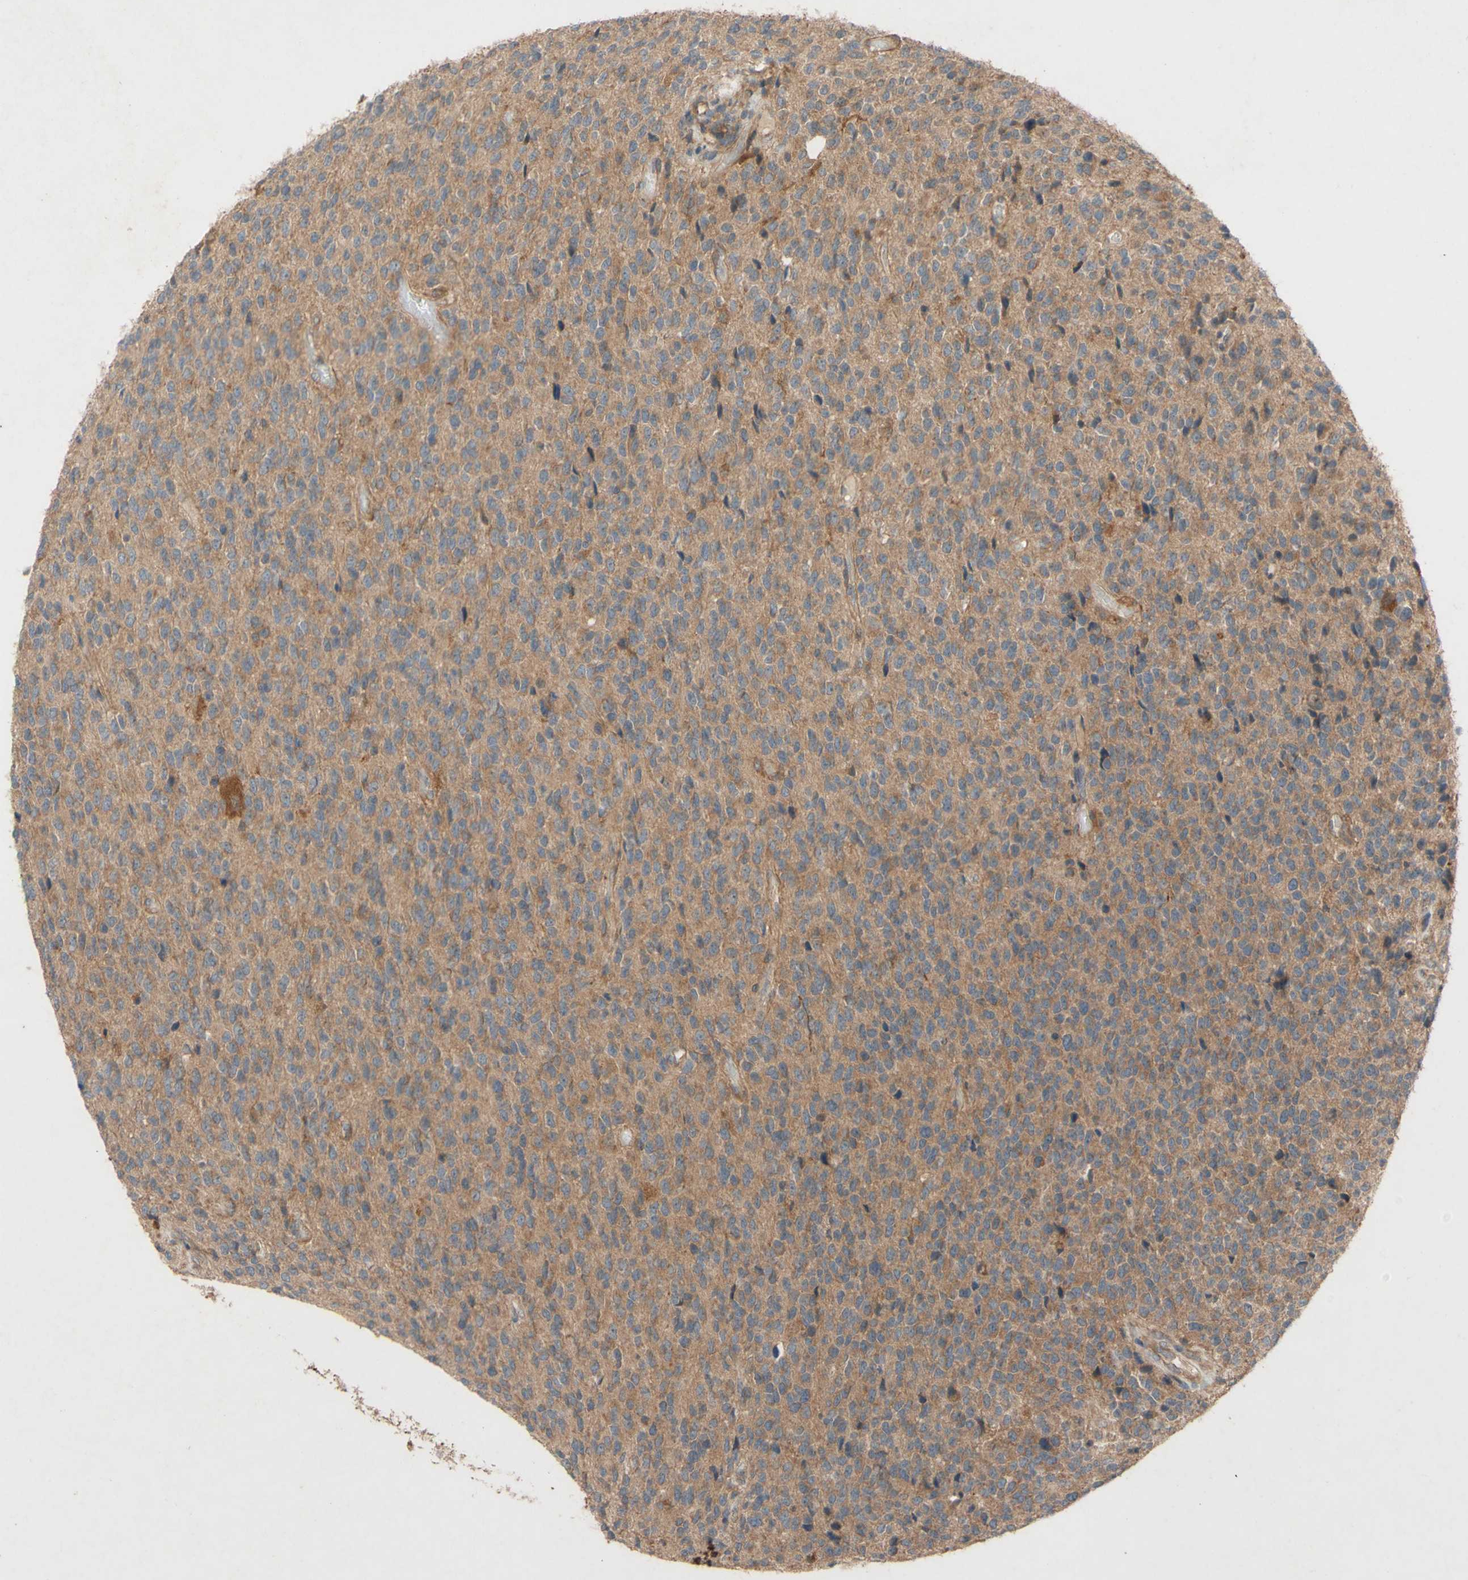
{"staining": {"intensity": "moderate", "quantity": ">75%", "location": "cytoplasmic/membranous"}, "tissue": "glioma", "cell_type": "Tumor cells", "image_type": "cancer", "snomed": [{"axis": "morphology", "description": "Glioma, malignant, High grade"}, {"axis": "topography", "description": "pancreas cauda"}], "caption": "IHC photomicrograph of neoplastic tissue: glioma stained using IHC exhibits medium levels of moderate protein expression localized specifically in the cytoplasmic/membranous of tumor cells, appearing as a cytoplasmic/membranous brown color.", "gene": "ATP6V1F", "patient": {"sex": "male", "age": 60}}